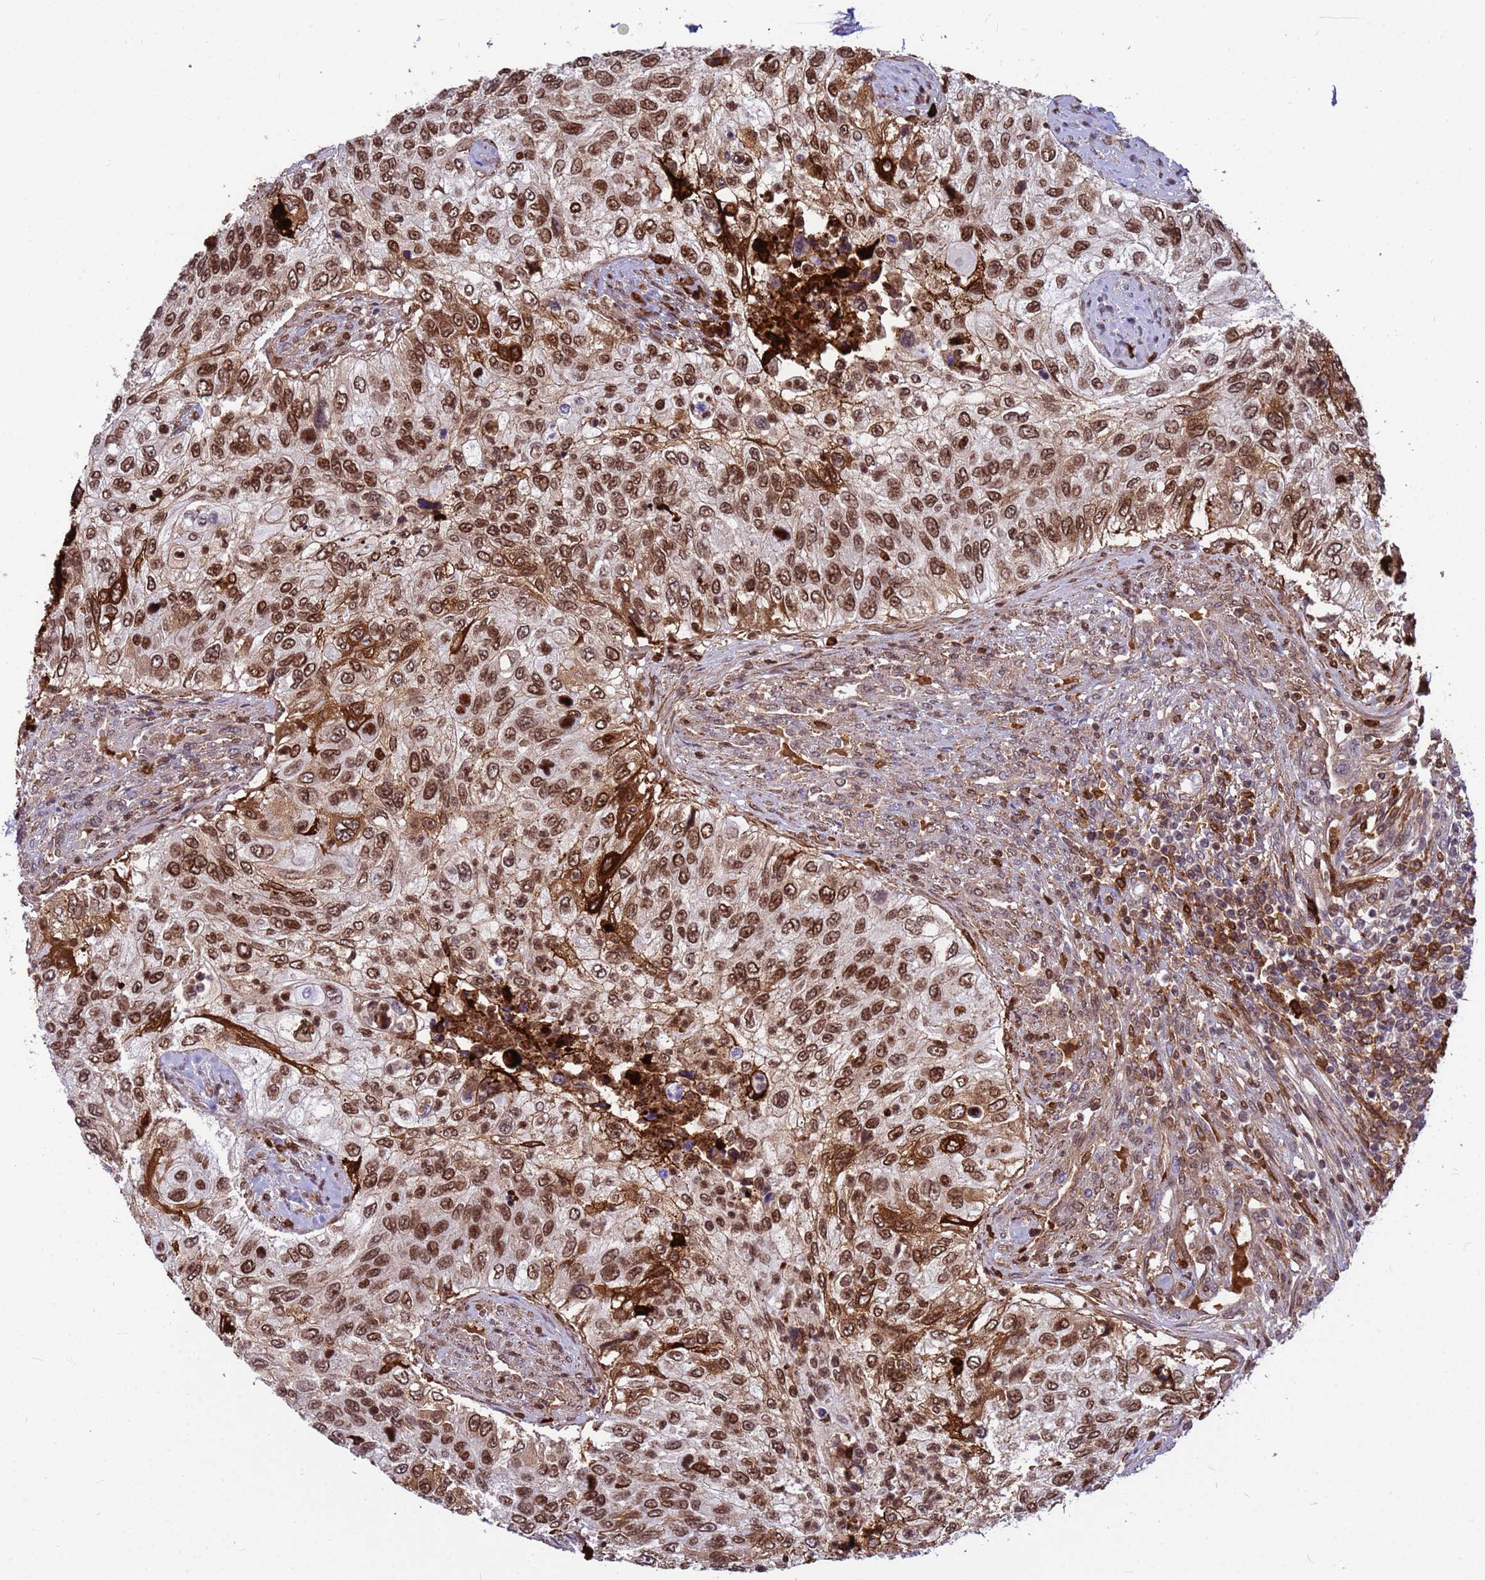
{"staining": {"intensity": "strong", "quantity": ">75%", "location": "nuclear"}, "tissue": "urothelial cancer", "cell_type": "Tumor cells", "image_type": "cancer", "snomed": [{"axis": "morphology", "description": "Urothelial carcinoma, High grade"}, {"axis": "topography", "description": "Urinary bladder"}], "caption": "About >75% of tumor cells in urothelial carcinoma (high-grade) display strong nuclear protein staining as visualized by brown immunohistochemical staining.", "gene": "ORM1", "patient": {"sex": "female", "age": 60}}